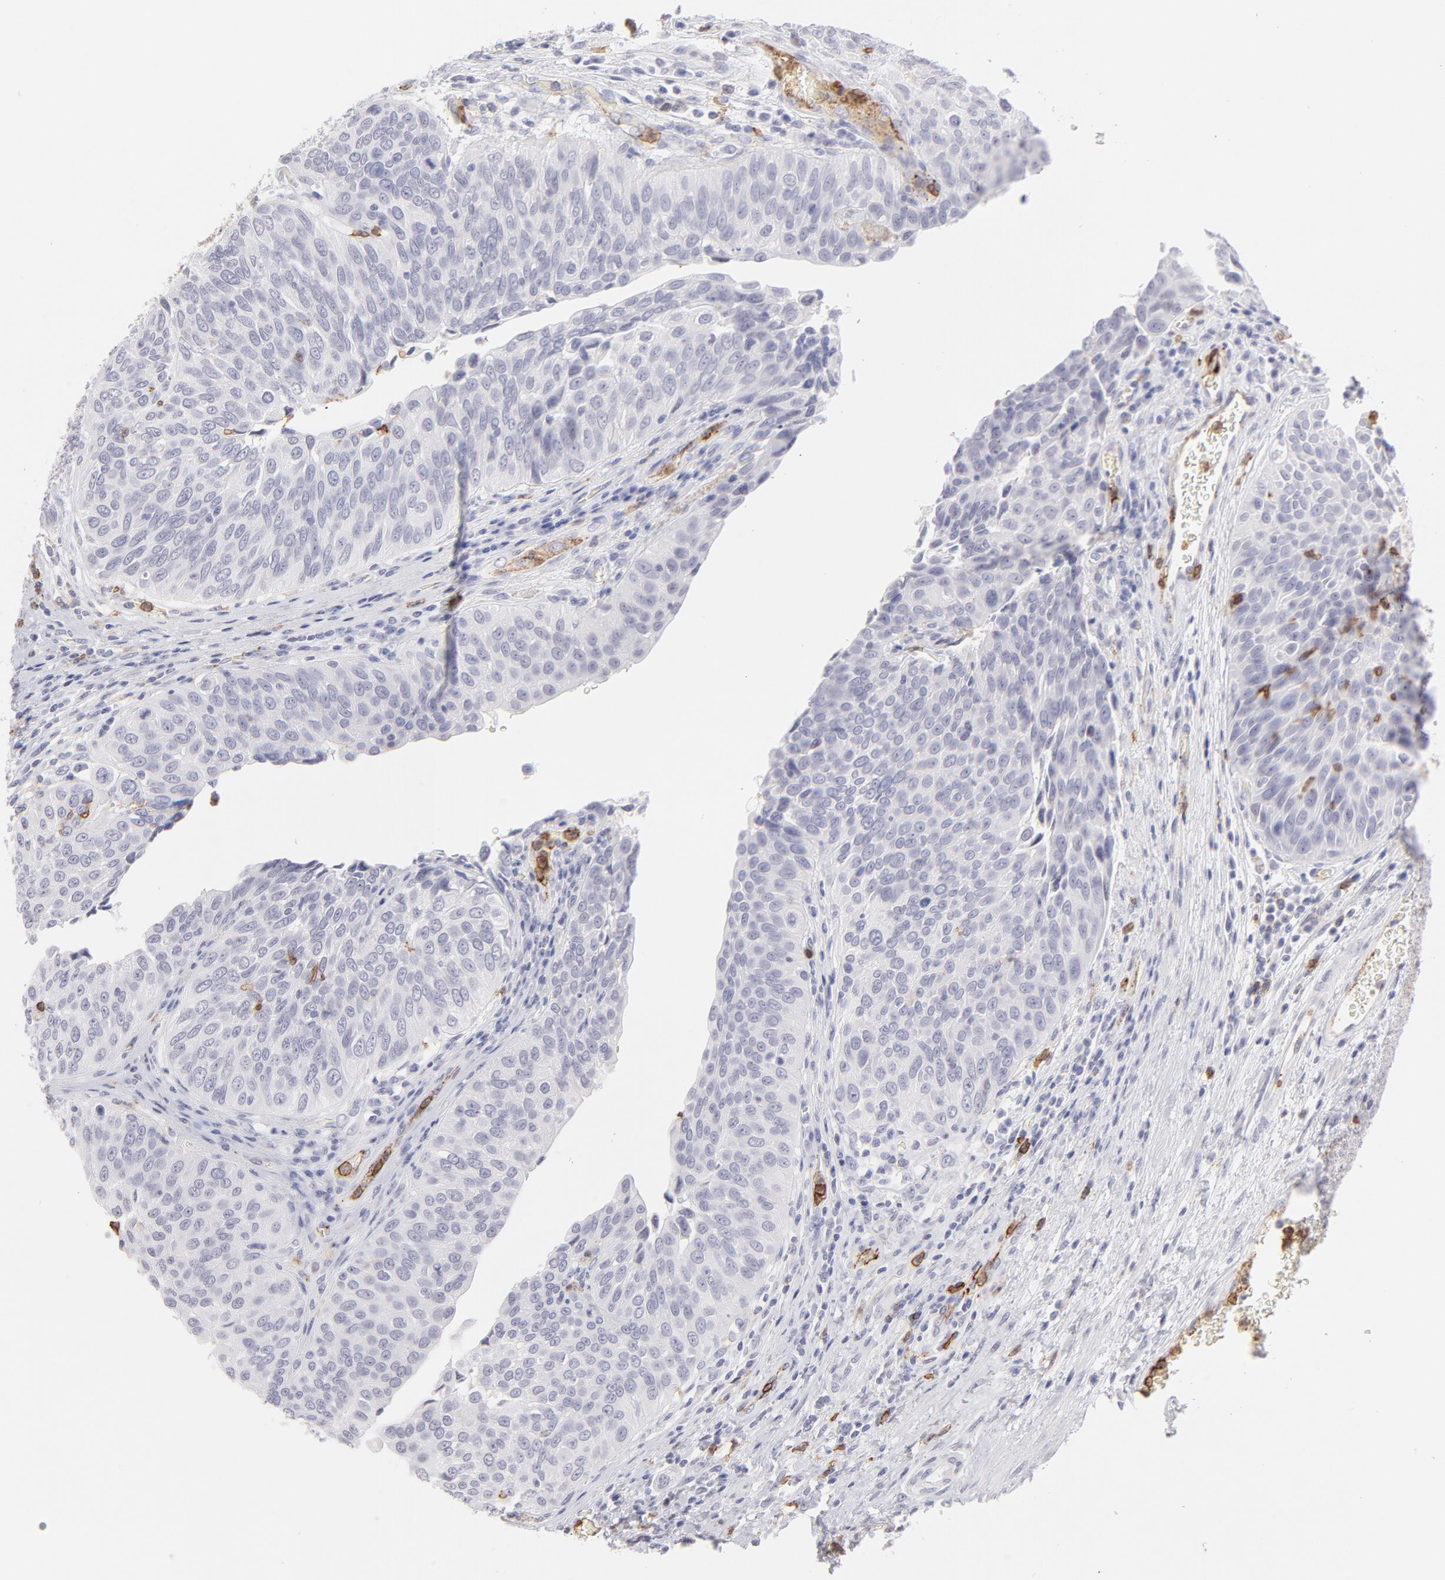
{"staining": {"intensity": "negative", "quantity": "none", "location": "none"}, "tissue": "urothelial cancer", "cell_type": "Tumor cells", "image_type": "cancer", "snomed": [{"axis": "morphology", "description": "Urothelial carcinoma, High grade"}, {"axis": "topography", "description": "Urinary bladder"}], "caption": "Tumor cells are negative for protein expression in human high-grade urothelial carcinoma. The staining was performed using DAB (3,3'-diaminobenzidine) to visualize the protein expression in brown, while the nuclei were stained in blue with hematoxylin (Magnification: 20x).", "gene": "LTB4R", "patient": {"sex": "male", "age": 50}}